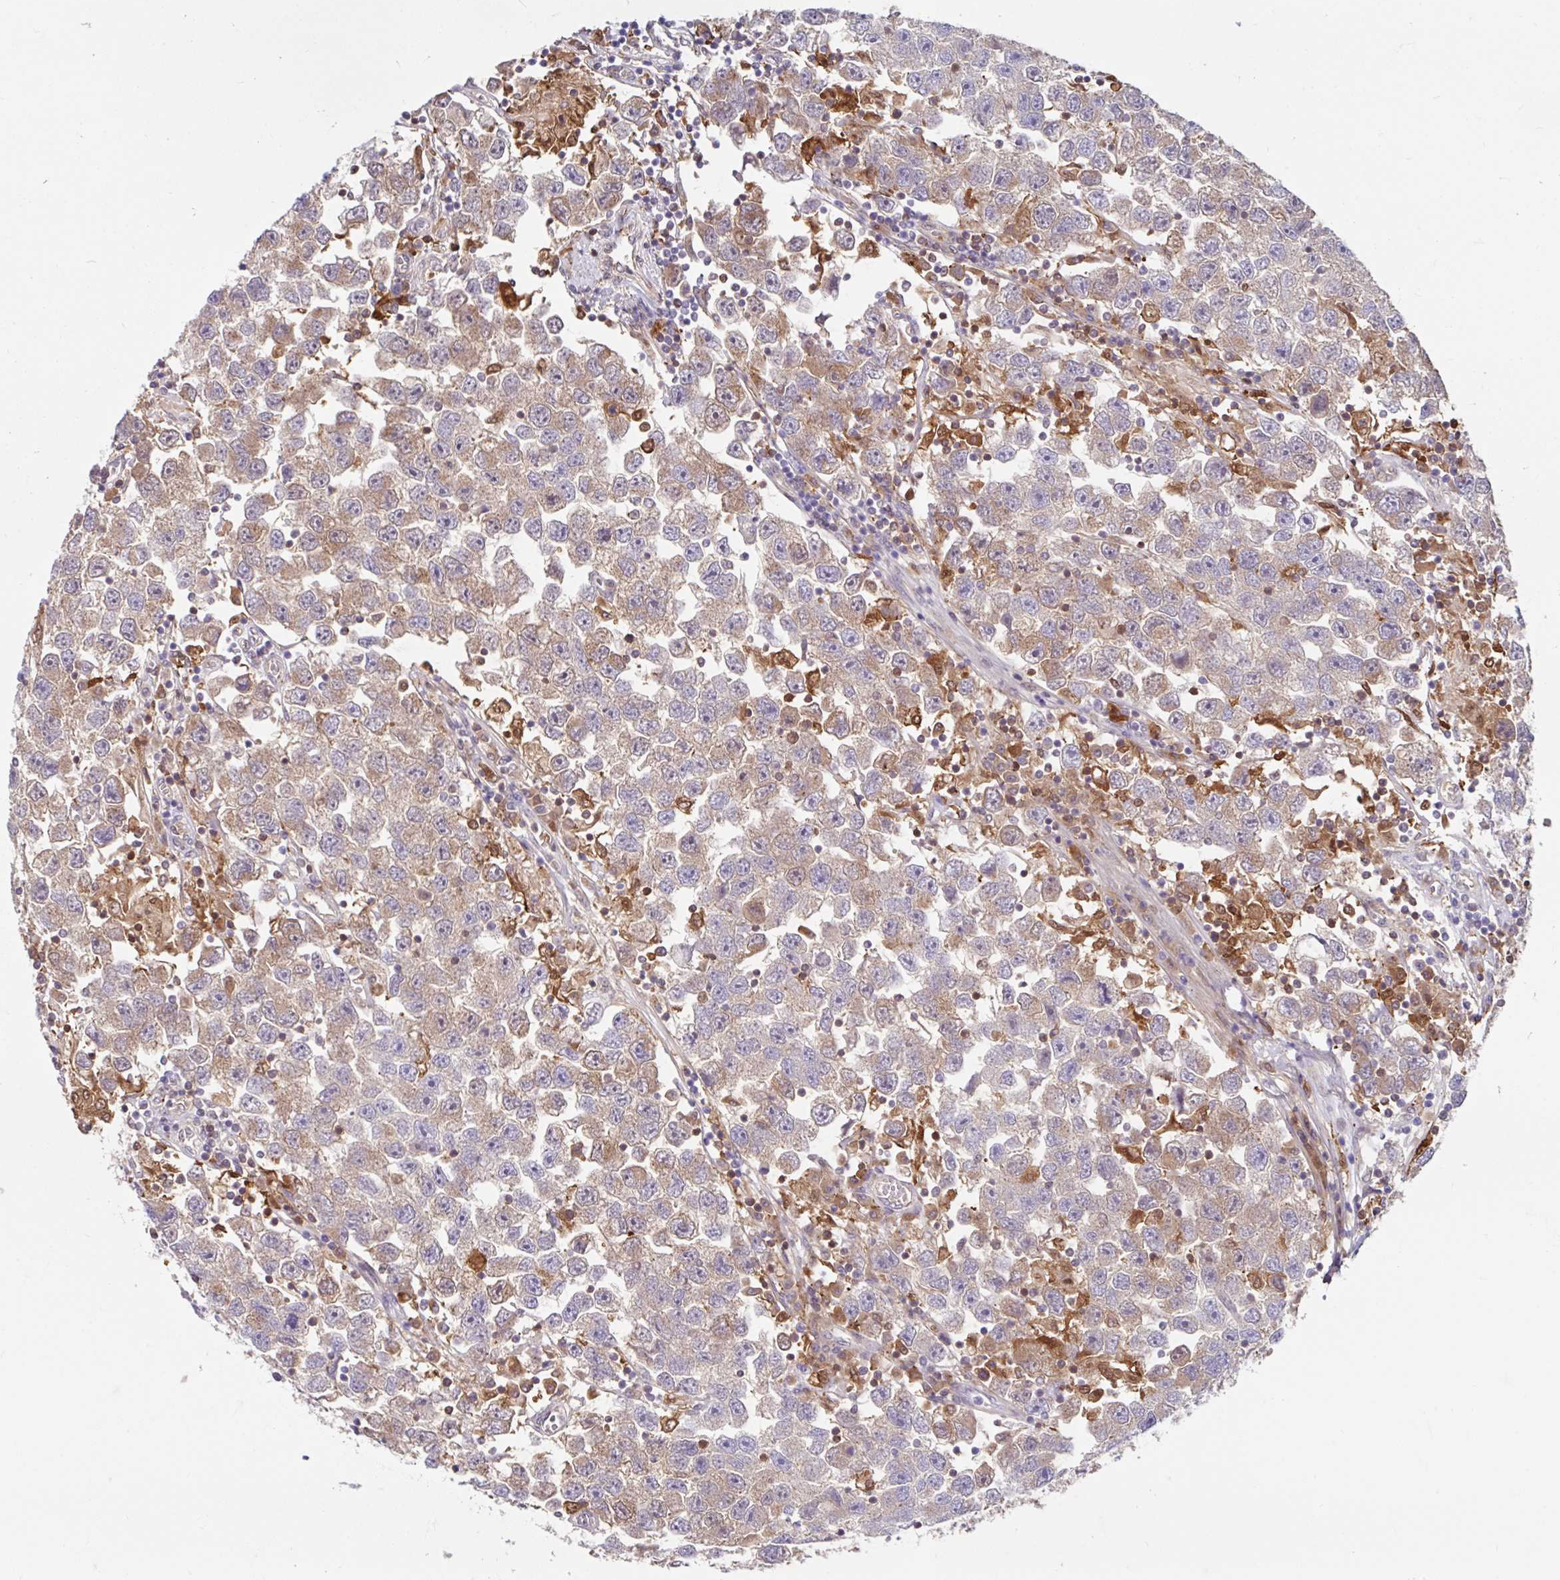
{"staining": {"intensity": "weak", "quantity": ">75%", "location": "cytoplasmic/membranous"}, "tissue": "testis cancer", "cell_type": "Tumor cells", "image_type": "cancer", "snomed": [{"axis": "morphology", "description": "Seminoma, NOS"}, {"axis": "topography", "description": "Testis"}], "caption": "An image showing weak cytoplasmic/membranous positivity in about >75% of tumor cells in testis cancer, as visualized by brown immunohistochemical staining.", "gene": "BLVRA", "patient": {"sex": "male", "age": 26}}